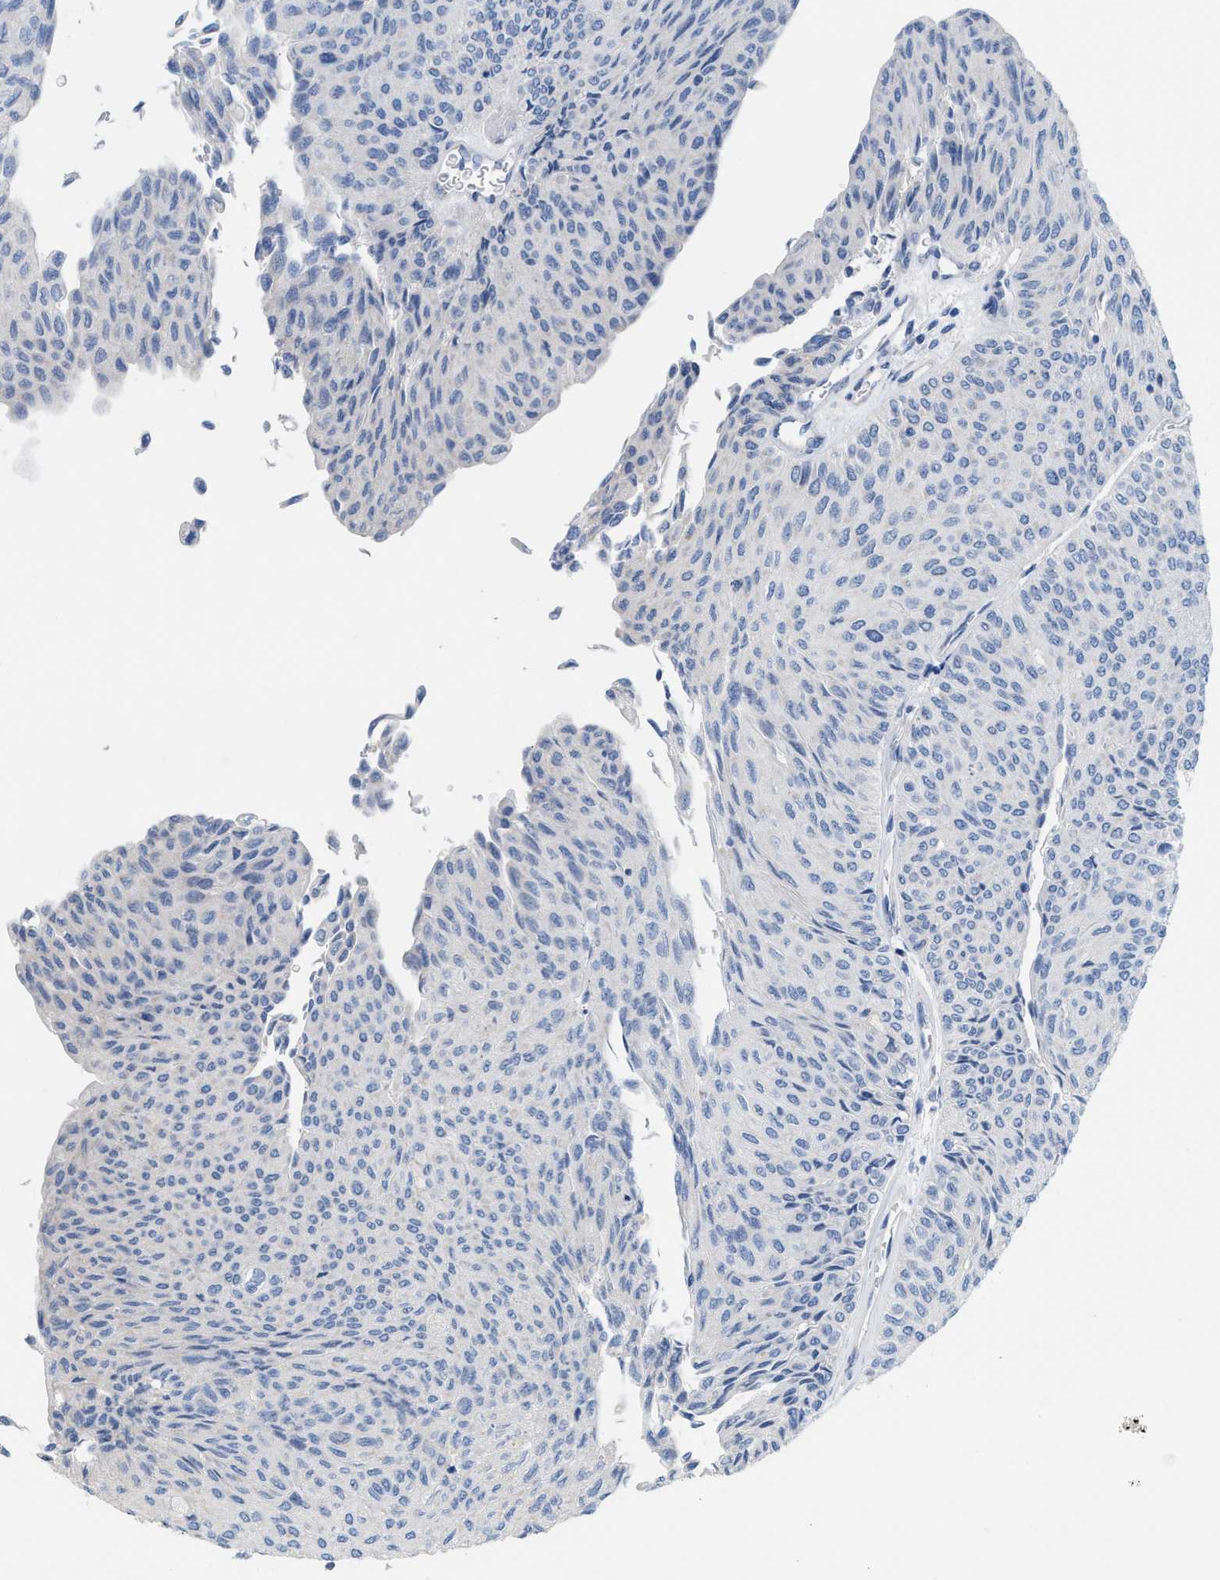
{"staining": {"intensity": "negative", "quantity": "none", "location": "none"}, "tissue": "urothelial cancer", "cell_type": "Tumor cells", "image_type": "cancer", "snomed": [{"axis": "morphology", "description": "Urothelial carcinoma, Low grade"}, {"axis": "topography", "description": "Urinary bladder"}], "caption": "Tumor cells show no significant protein positivity in urothelial cancer.", "gene": "CPA2", "patient": {"sex": "male", "age": 78}}